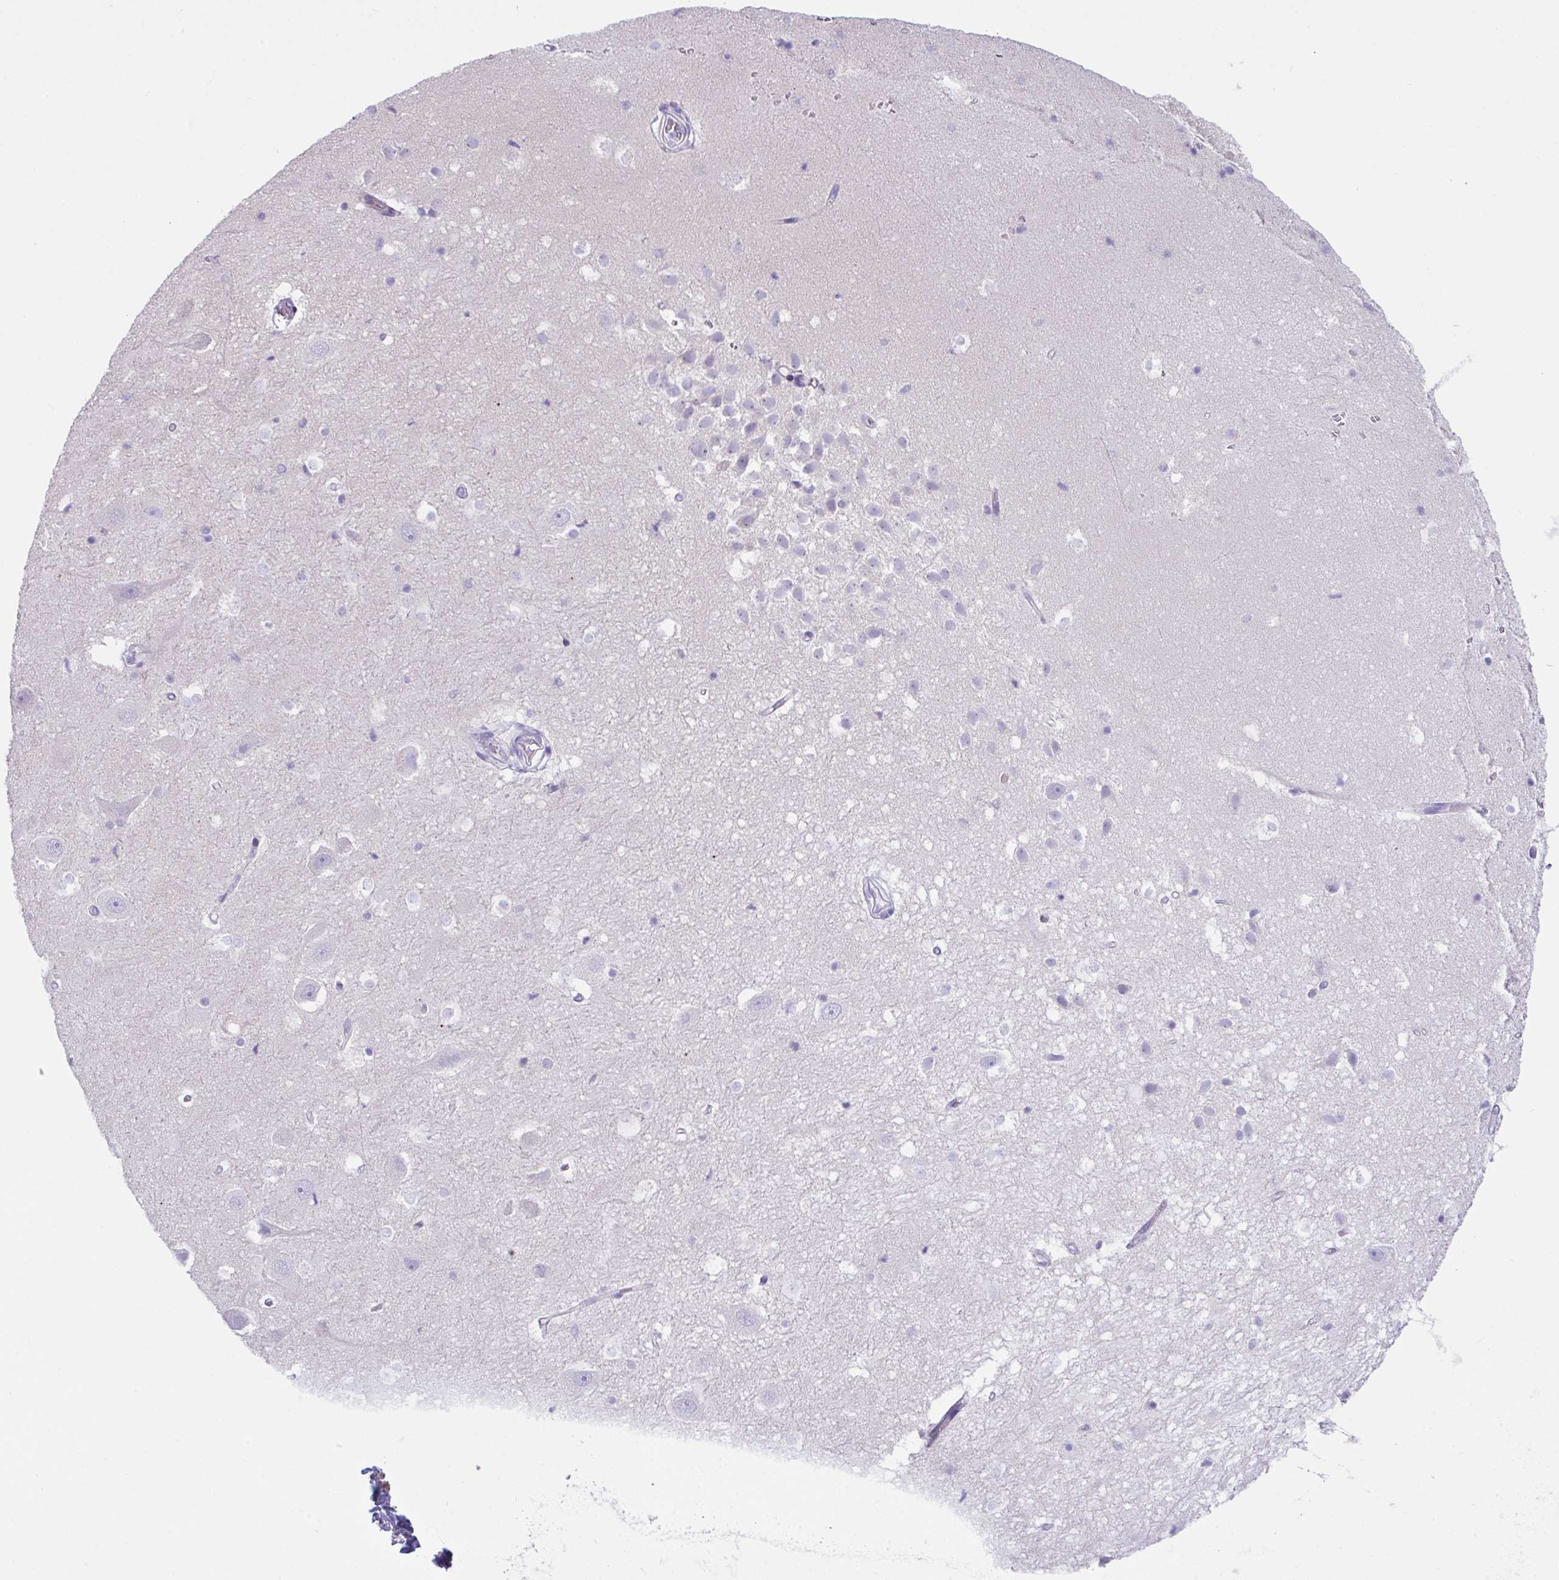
{"staining": {"intensity": "negative", "quantity": "none", "location": "none"}, "tissue": "hippocampus", "cell_type": "Glial cells", "image_type": "normal", "snomed": [{"axis": "morphology", "description": "Normal tissue, NOS"}, {"axis": "topography", "description": "Hippocampus"}], "caption": "Normal hippocampus was stained to show a protein in brown. There is no significant staining in glial cells. (DAB (3,3'-diaminobenzidine) immunohistochemistry with hematoxylin counter stain).", "gene": "SLC16A6", "patient": {"sex": "male", "age": 26}}